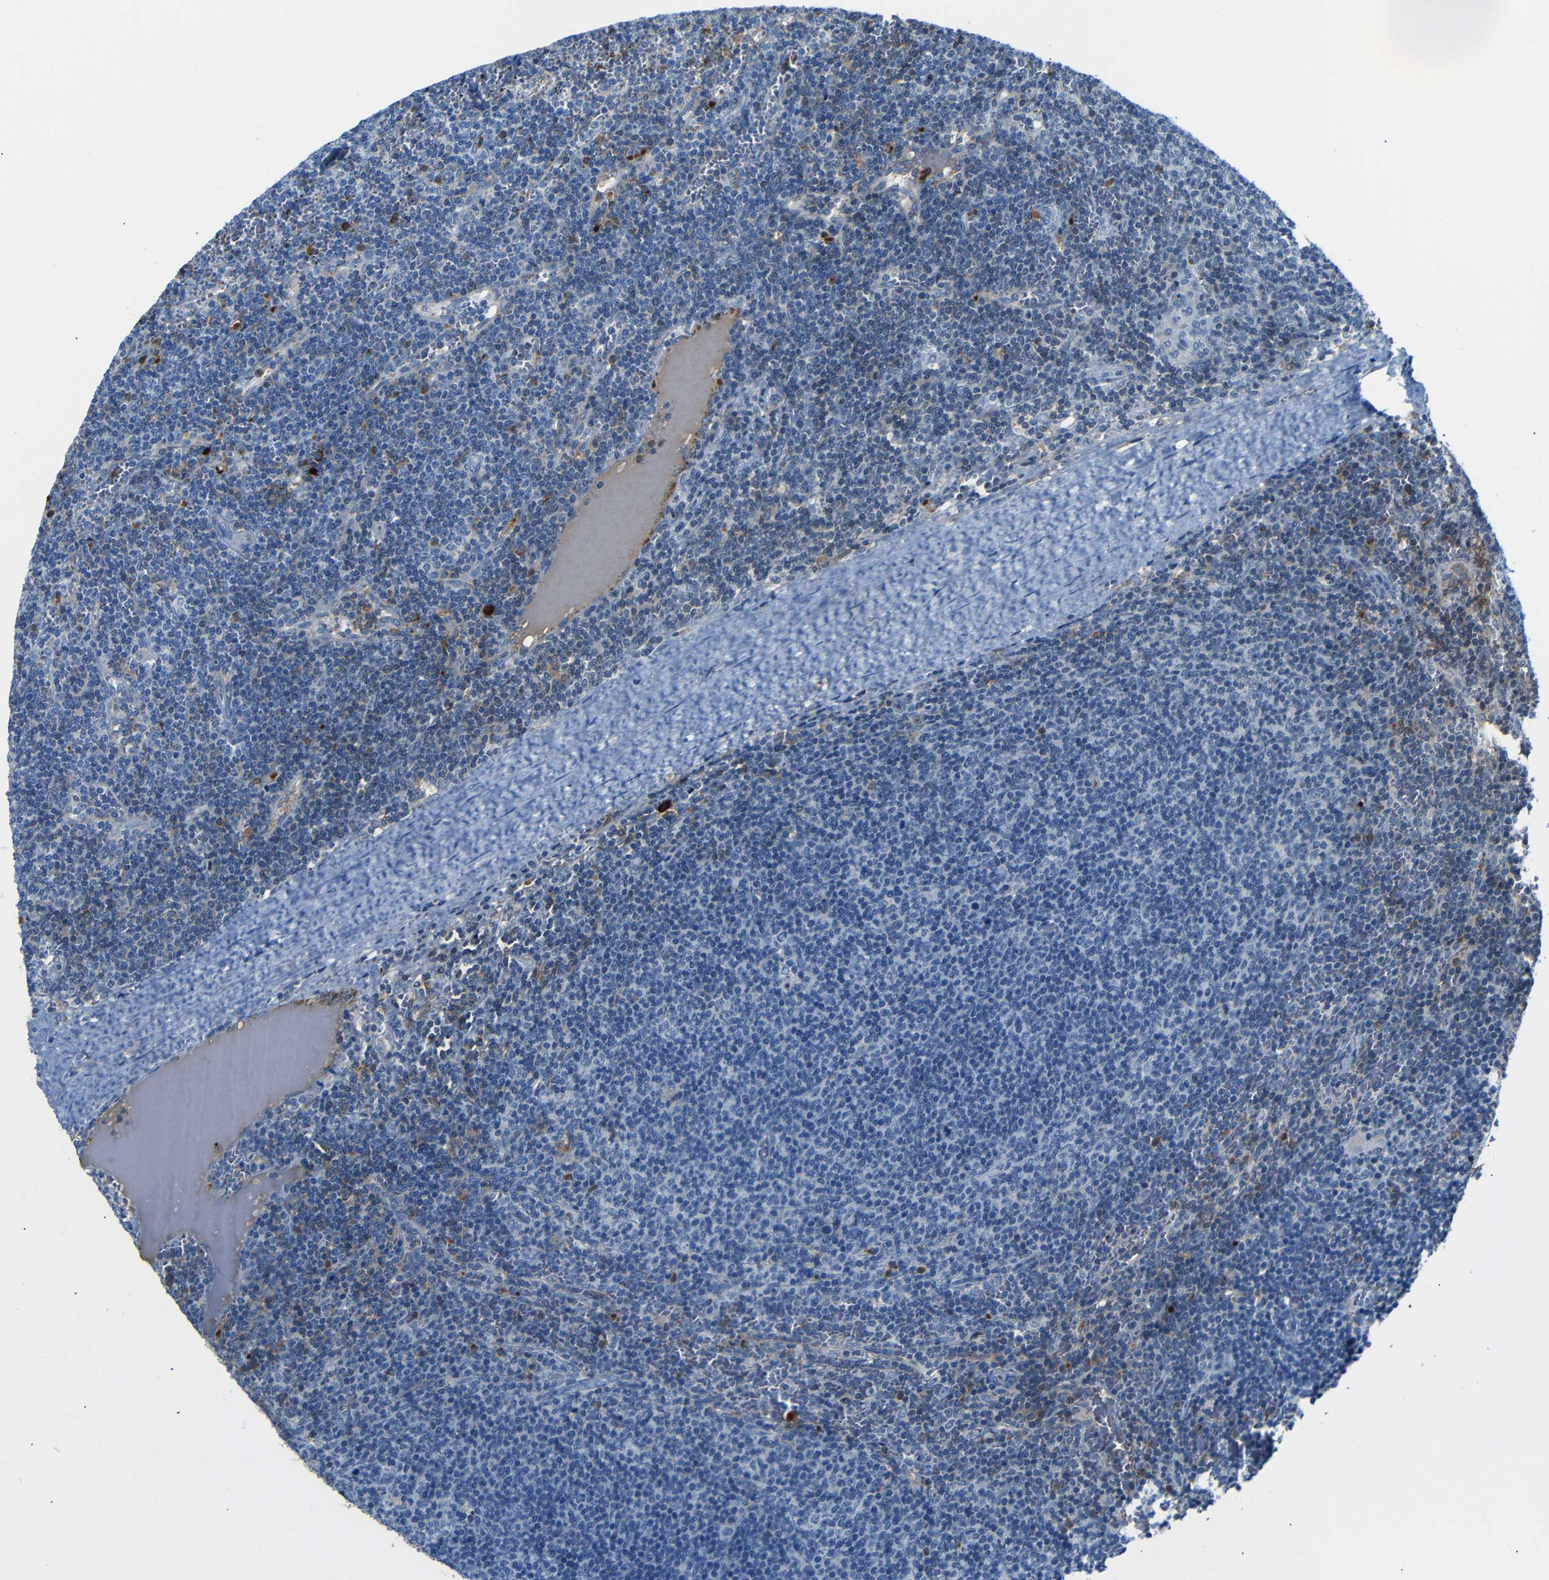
{"staining": {"intensity": "moderate", "quantity": "<25%", "location": "cytoplasmic/membranous"}, "tissue": "lymphoma", "cell_type": "Tumor cells", "image_type": "cancer", "snomed": [{"axis": "morphology", "description": "Malignant lymphoma, non-Hodgkin's type, Low grade"}, {"axis": "topography", "description": "Spleen"}], "caption": "IHC of human low-grade malignant lymphoma, non-Hodgkin's type demonstrates low levels of moderate cytoplasmic/membranous positivity in approximately <25% of tumor cells.", "gene": "SERPINA1", "patient": {"sex": "female", "age": 50}}